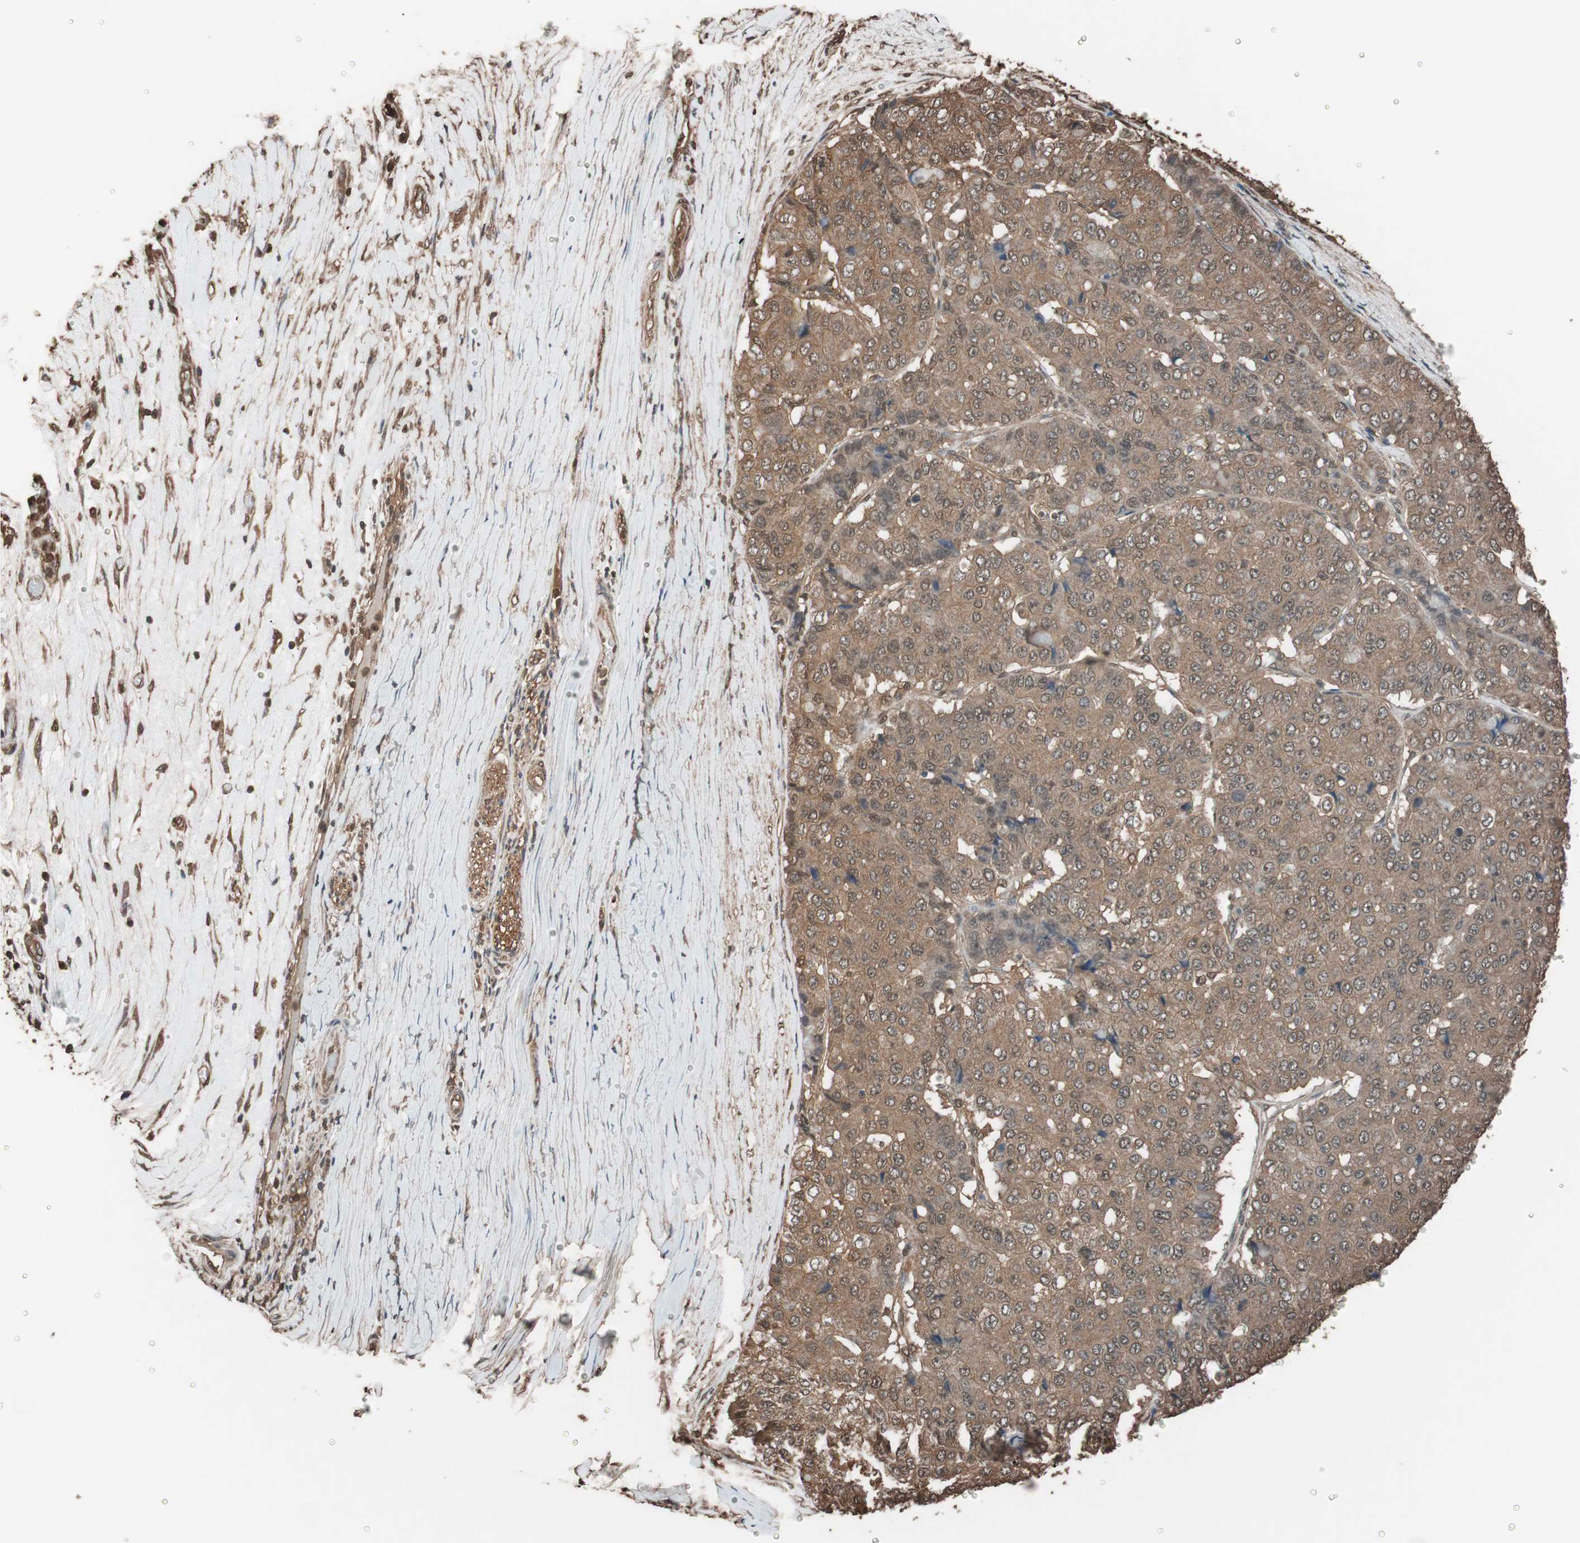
{"staining": {"intensity": "strong", "quantity": ">75%", "location": "cytoplasmic/membranous"}, "tissue": "pancreatic cancer", "cell_type": "Tumor cells", "image_type": "cancer", "snomed": [{"axis": "morphology", "description": "Adenocarcinoma, NOS"}, {"axis": "topography", "description": "Pancreas"}], "caption": "DAB immunohistochemical staining of human adenocarcinoma (pancreatic) exhibits strong cytoplasmic/membranous protein positivity in about >75% of tumor cells.", "gene": "CALM2", "patient": {"sex": "male", "age": 50}}